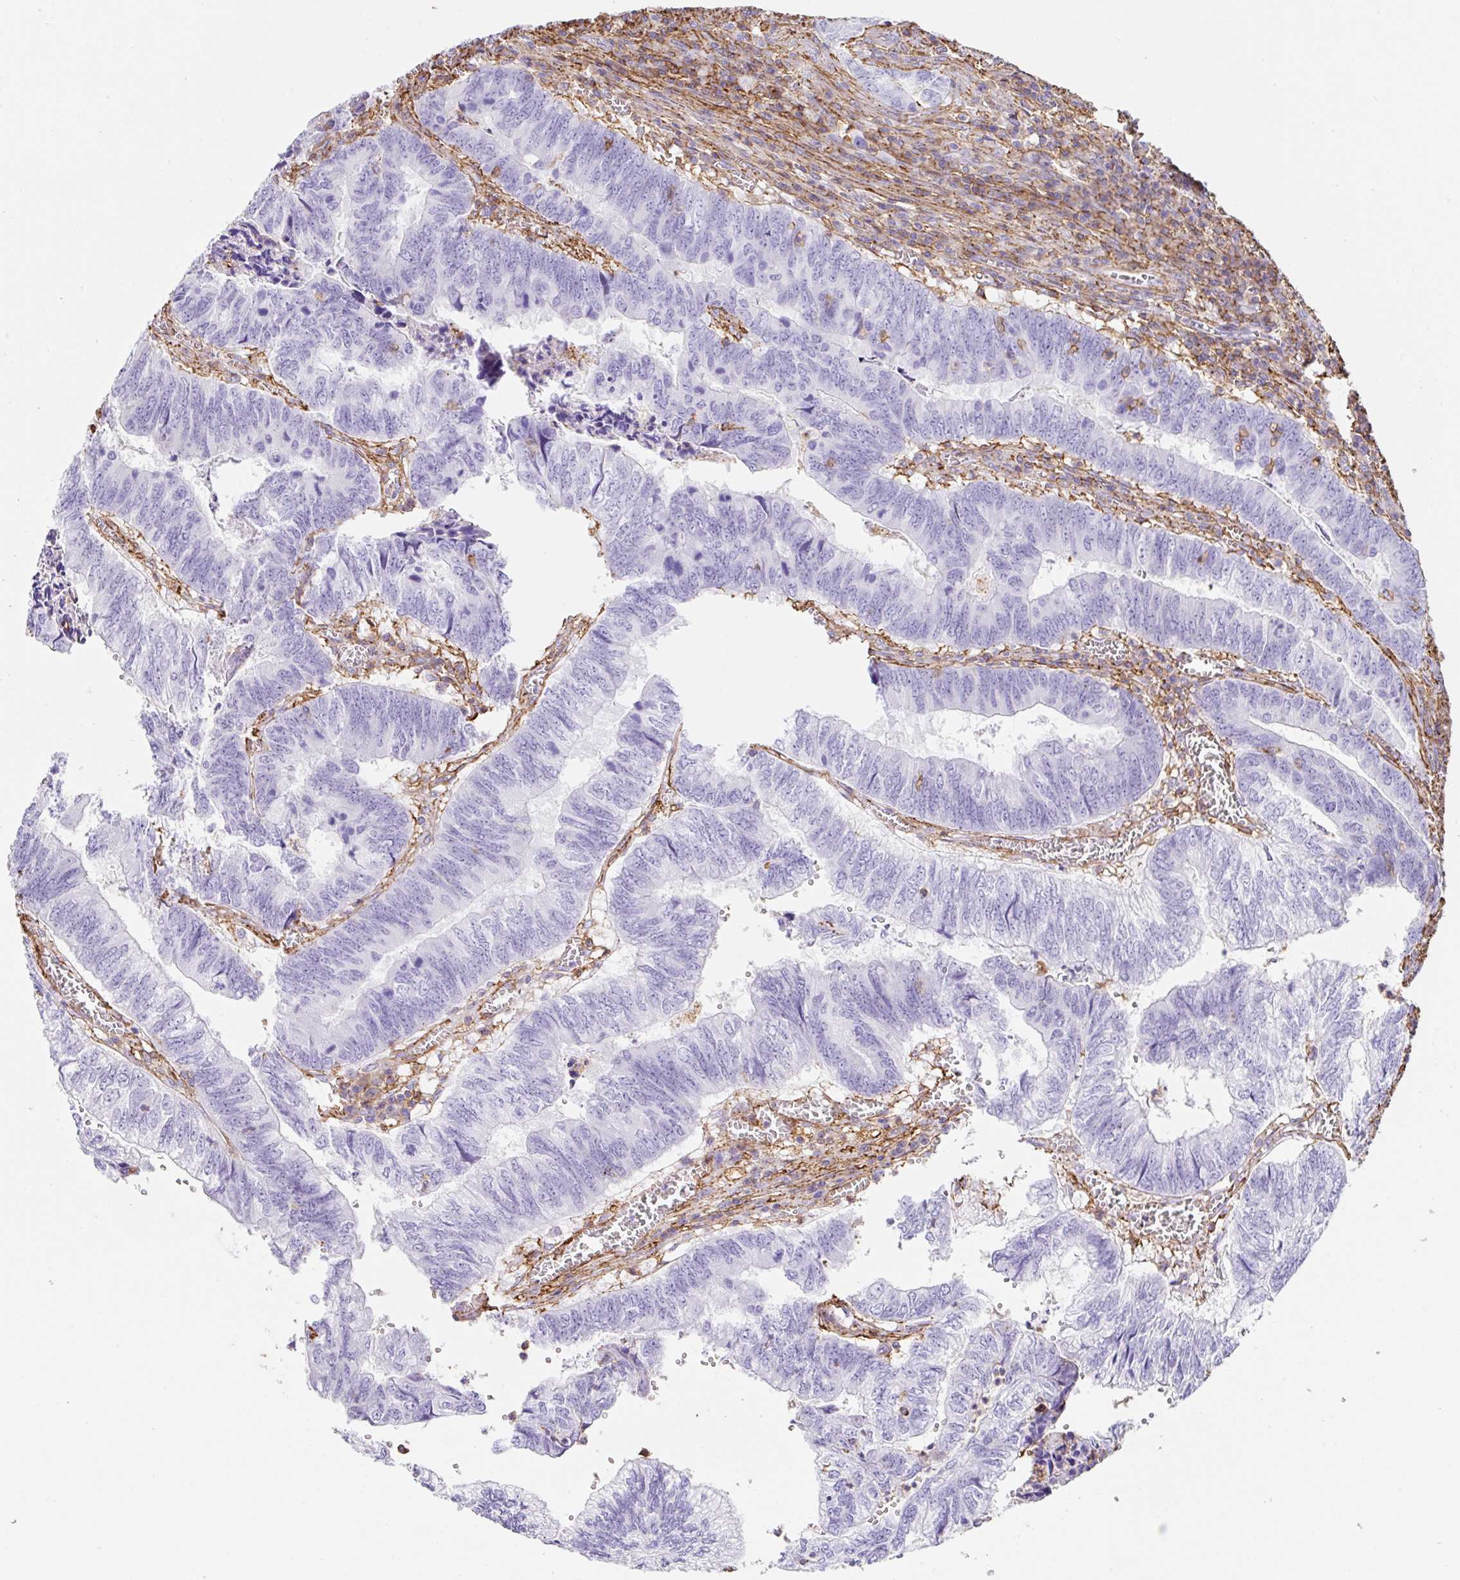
{"staining": {"intensity": "negative", "quantity": "none", "location": "none"}, "tissue": "colorectal cancer", "cell_type": "Tumor cells", "image_type": "cancer", "snomed": [{"axis": "morphology", "description": "Adenocarcinoma, NOS"}, {"axis": "topography", "description": "Colon"}], "caption": "High power microscopy photomicrograph of an immunohistochemistry (IHC) photomicrograph of adenocarcinoma (colorectal), revealing no significant expression in tumor cells. (DAB (3,3'-diaminobenzidine) IHC, high magnification).", "gene": "MTTP", "patient": {"sex": "male", "age": 86}}